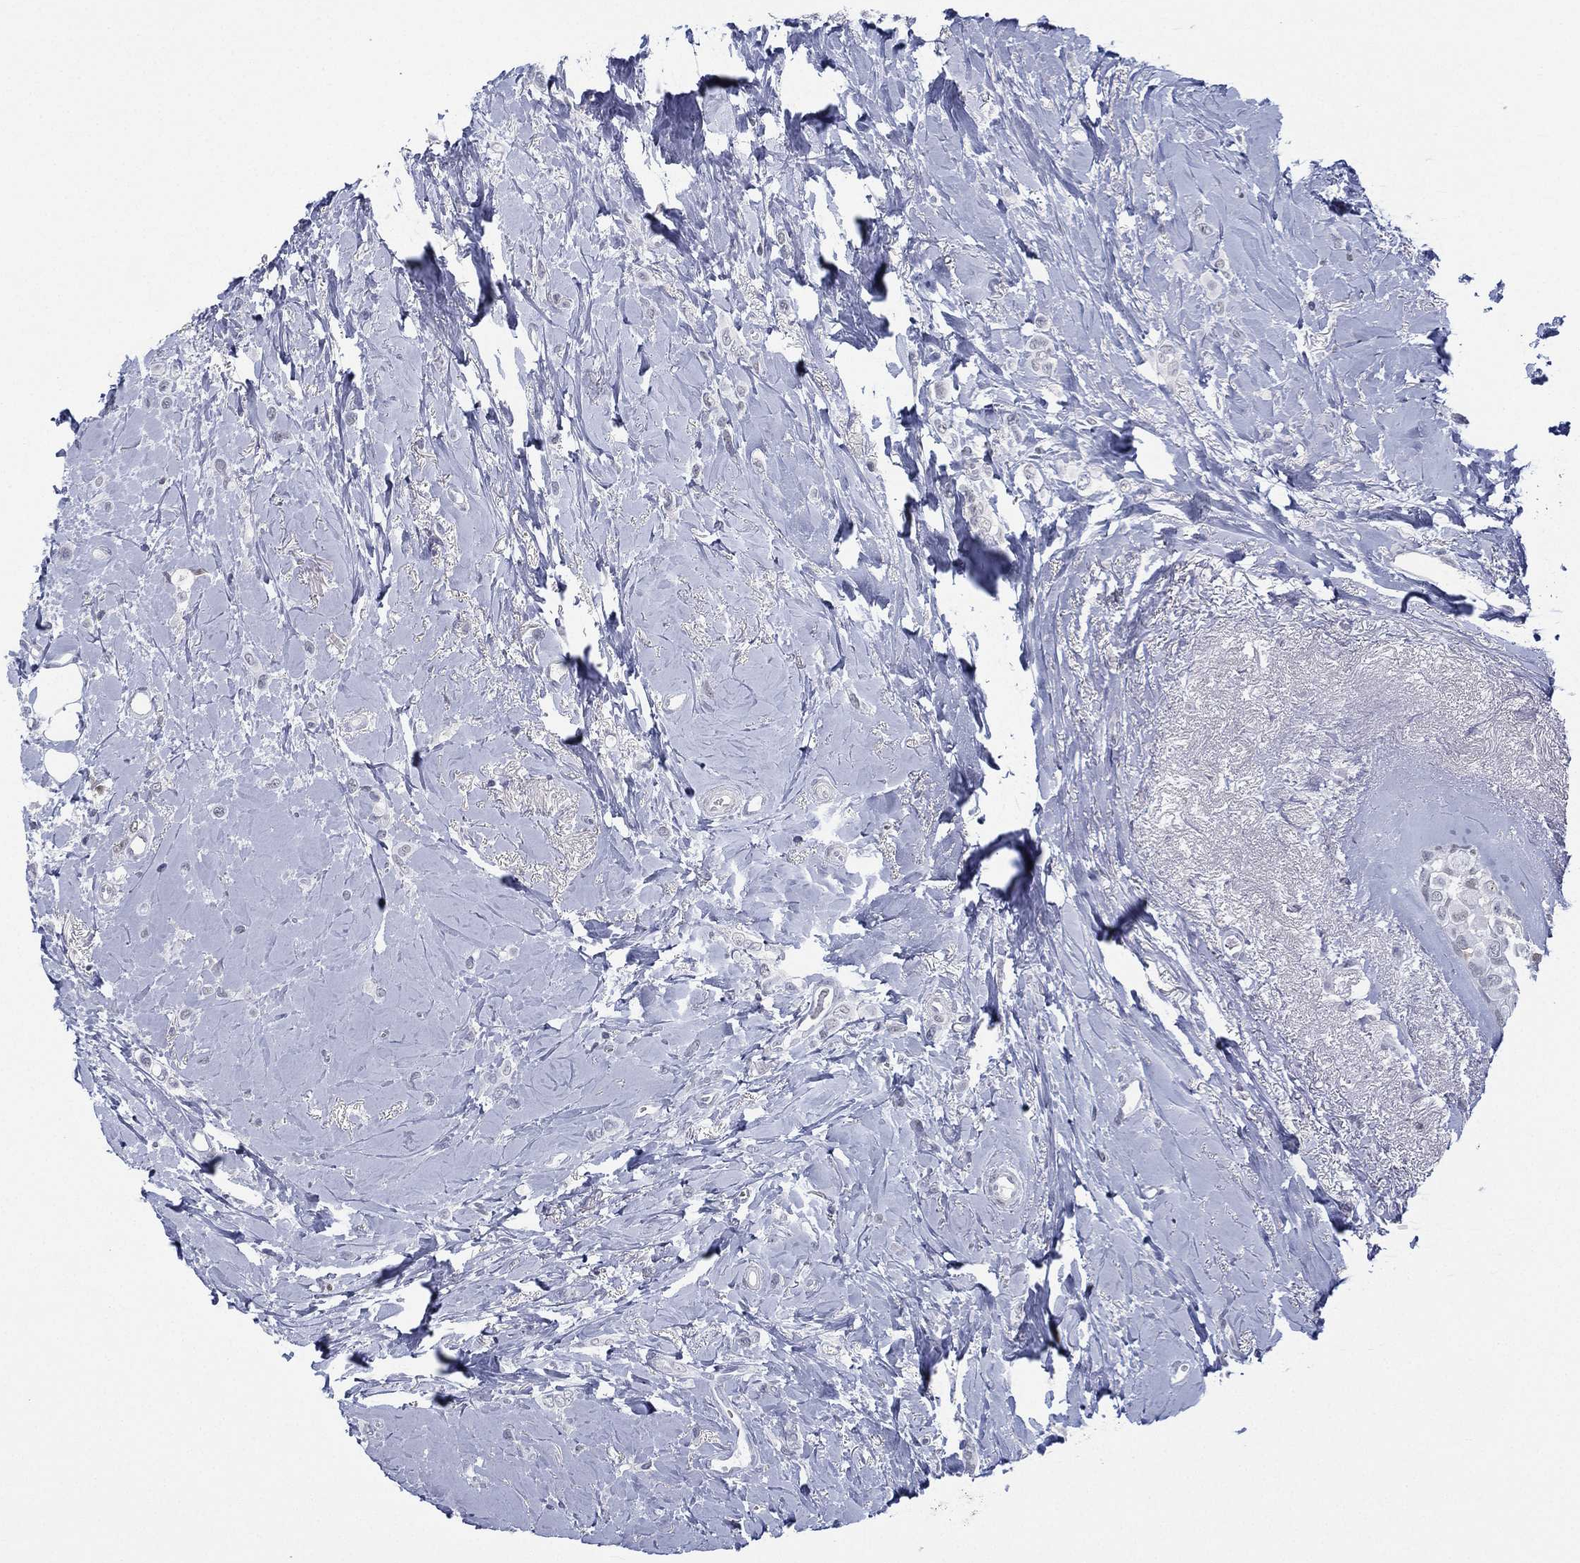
{"staining": {"intensity": "negative", "quantity": "none", "location": "none"}, "tissue": "breast cancer", "cell_type": "Tumor cells", "image_type": "cancer", "snomed": [{"axis": "morphology", "description": "Lobular carcinoma"}, {"axis": "topography", "description": "Breast"}], "caption": "High power microscopy image of an immunohistochemistry histopathology image of breast lobular carcinoma, revealing no significant staining in tumor cells.", "gene": "ZNF711", "patient": {"sex": "female", "age": 66}}